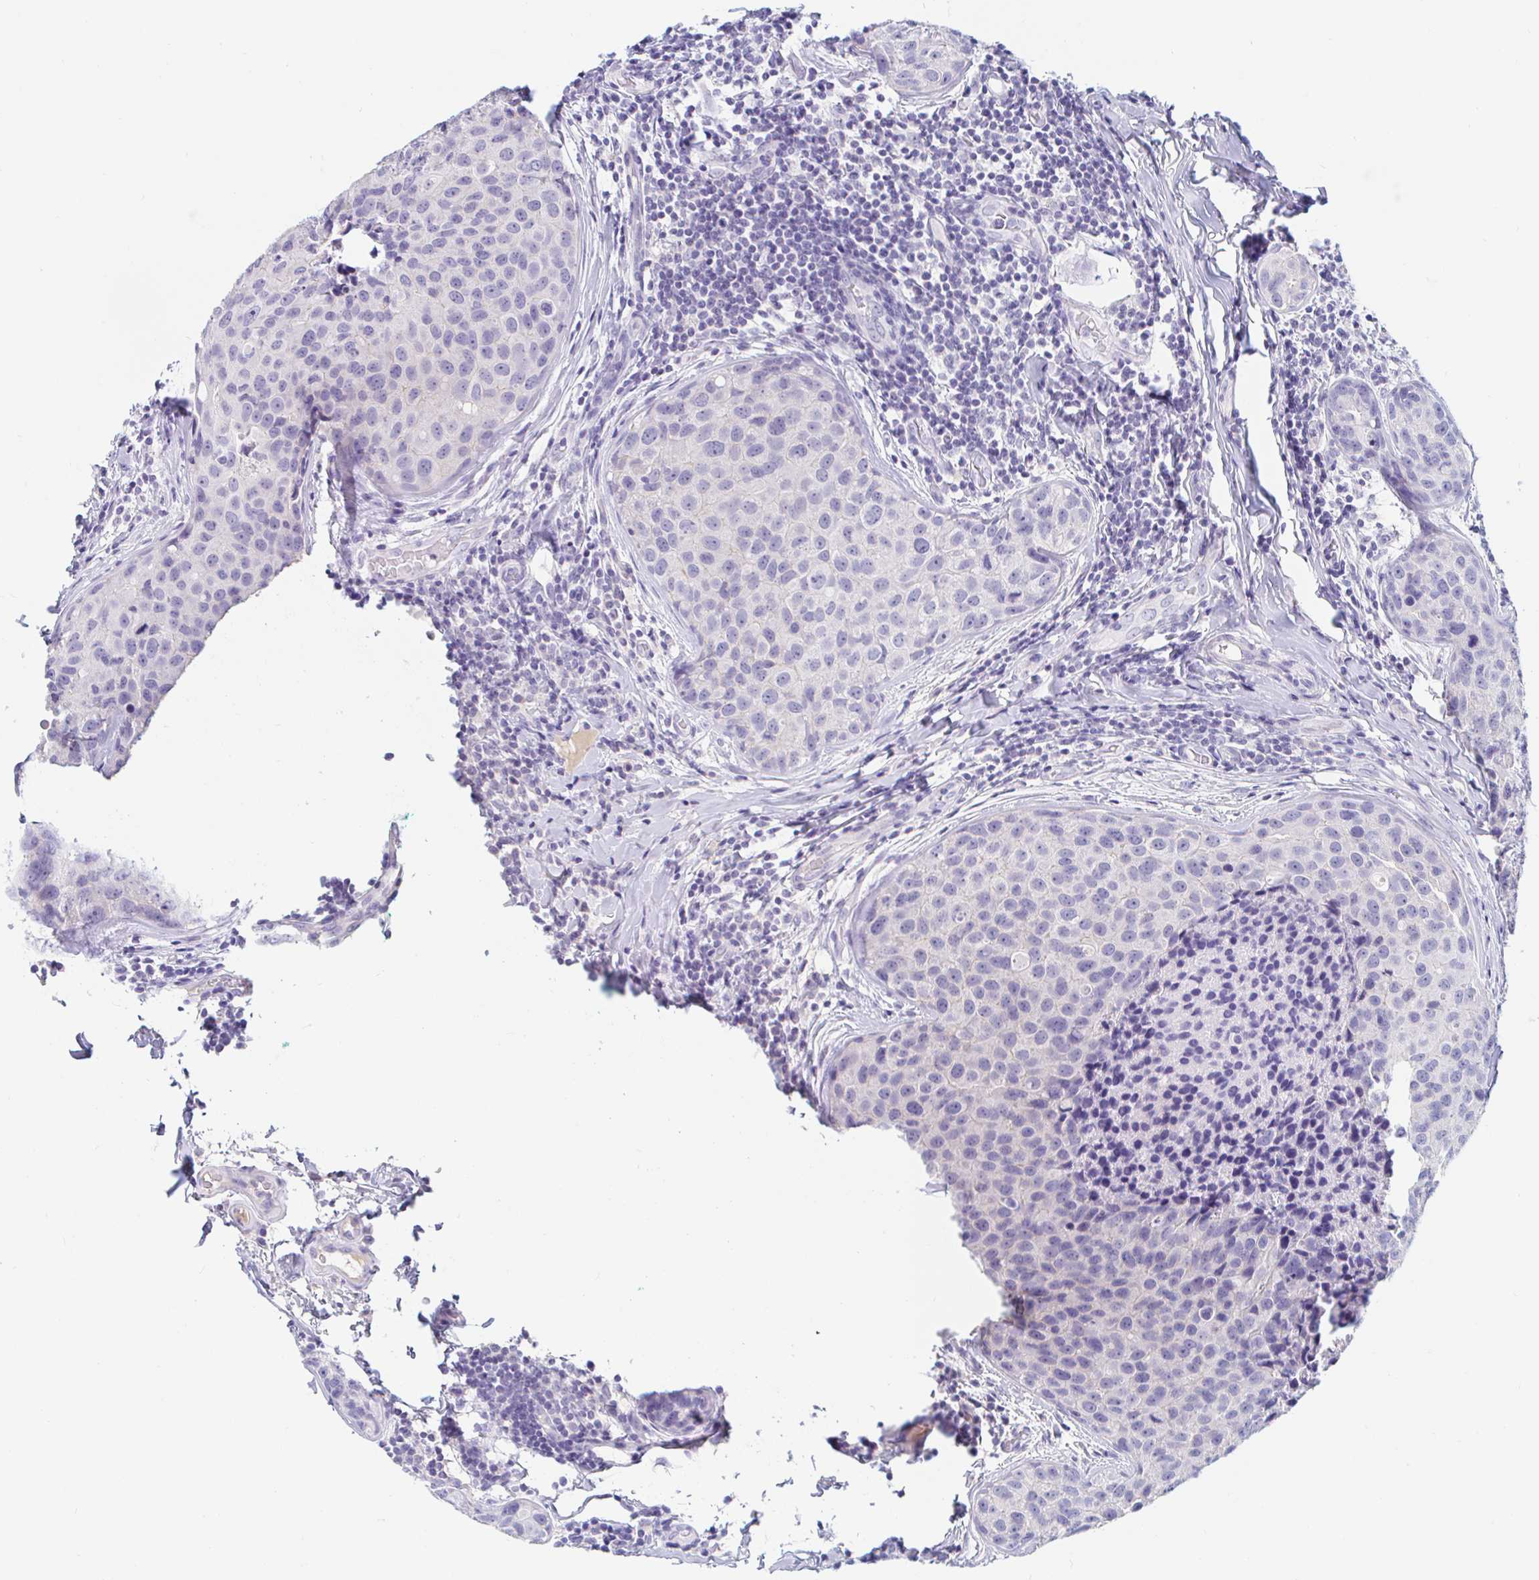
{"staining": {"intensity": "negative", "quantity": "none", "location": "none"}, "tissue": "breast cancer", "cell_type": "Tumor cells", "image_type": "cancer", "snomed": [{"axis": "morphology", "description": "Duct carcinoma"}, {"axis": "topography", "description": "Breast"}], "caption": "The IHC micrograph has no significant positivity in tumor cells of breast cancer (invasive ductal carcinoma) tissue.", "gene": "TEX44", "patient": {"sex": "female", "age": 24}}